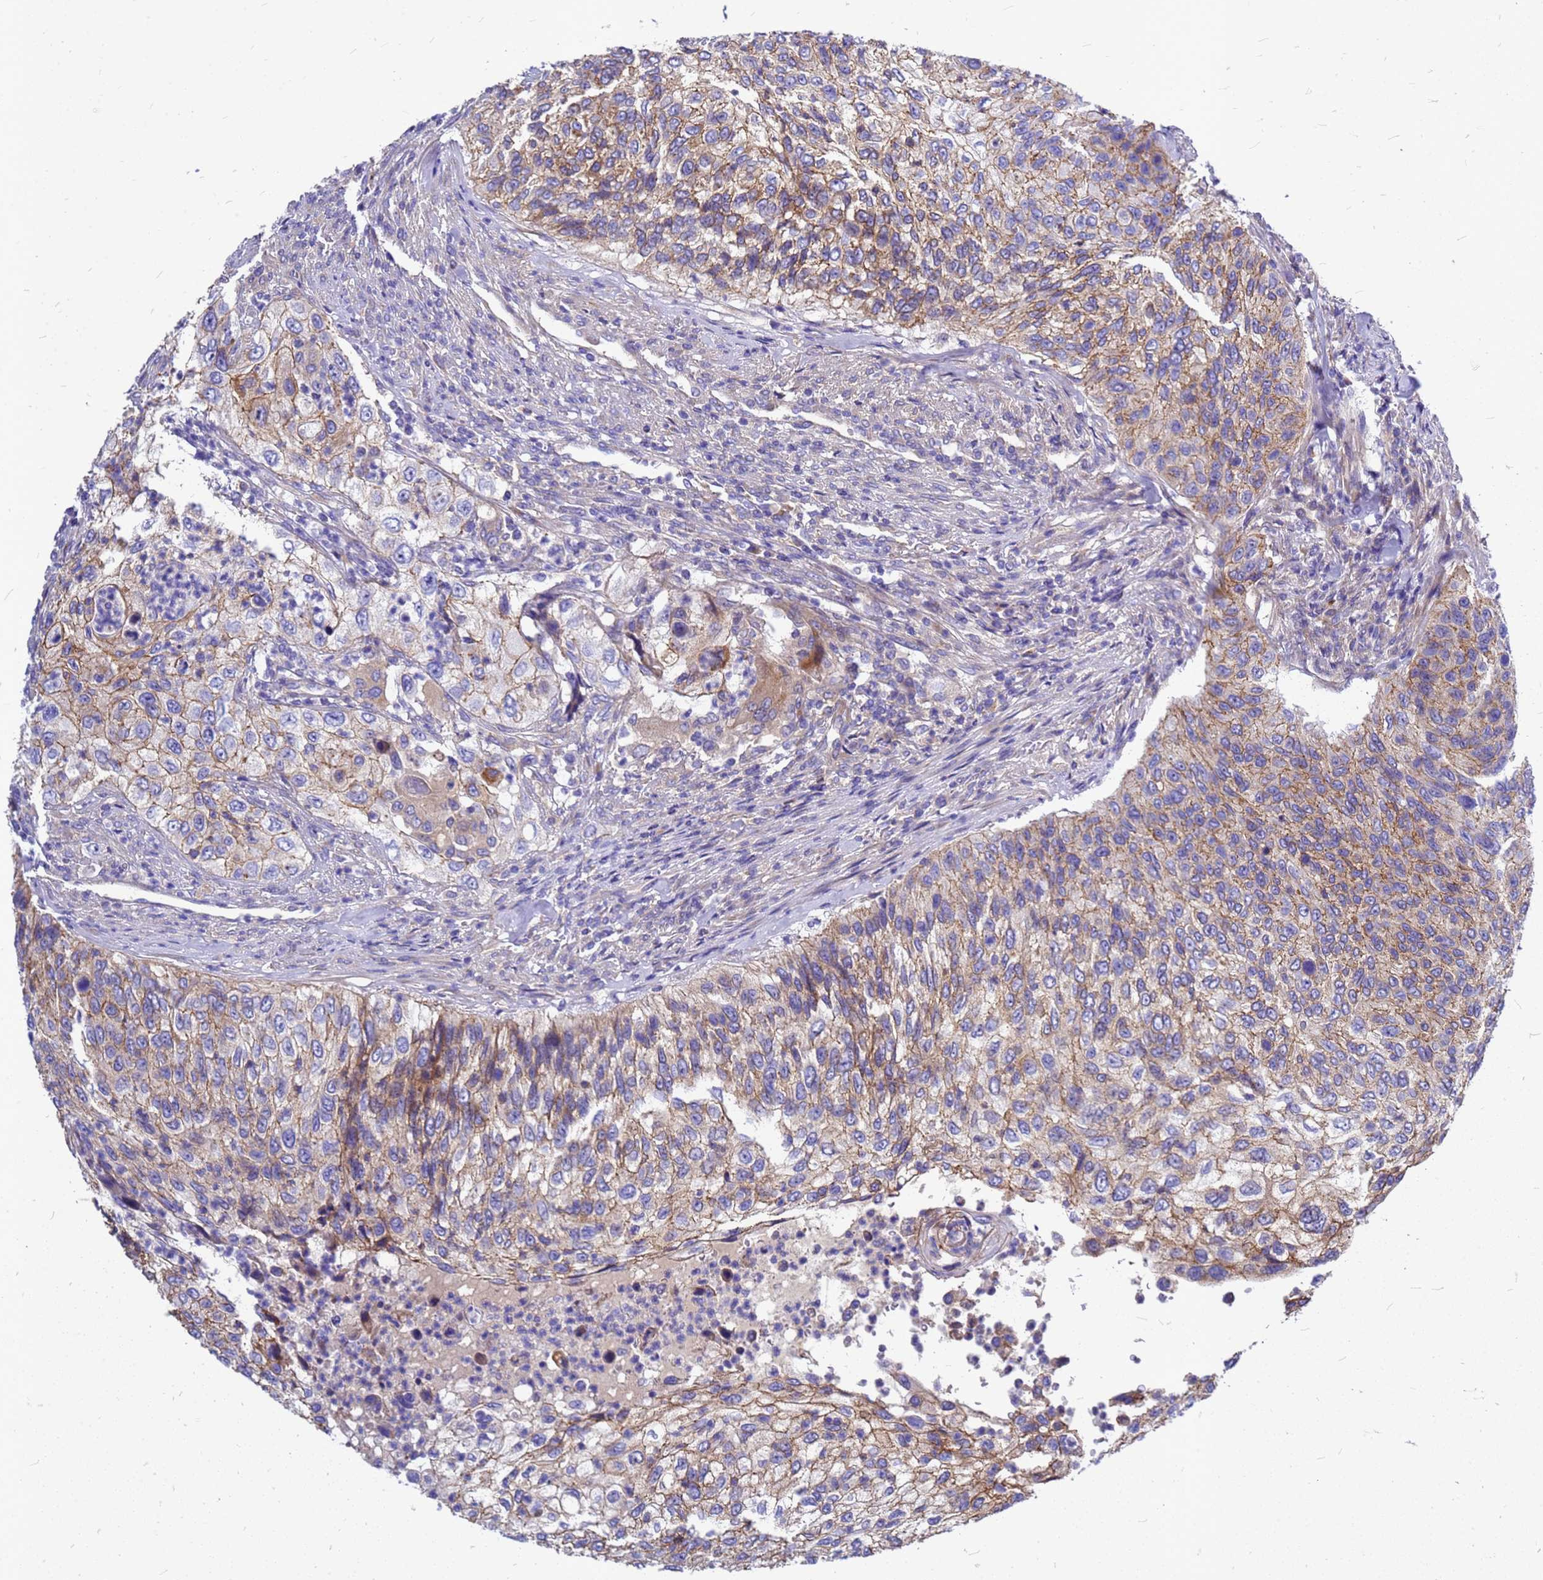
{"staining": {"intensity": "moderate", "quantity": ">75%", "location": "cytoplasmic/membranous"}, "tissue": "urothelial cancer", "cell_type": "Tumor cells", "image_type": "cancer", "snomed": [{"axis": "morphology", "description": "Urothelial carcinoma, High grade"}, {"axis": "topography", "description": "Urinary bladder"}], "caption": "Tumor cells show medium levels of moderate cytoplasmic/membranous expression in approximately >75% of cells in human high-grade urothelial carcinoma.", "gene": "FBXW5", "patient": {"sex": "female", "age": 60}}